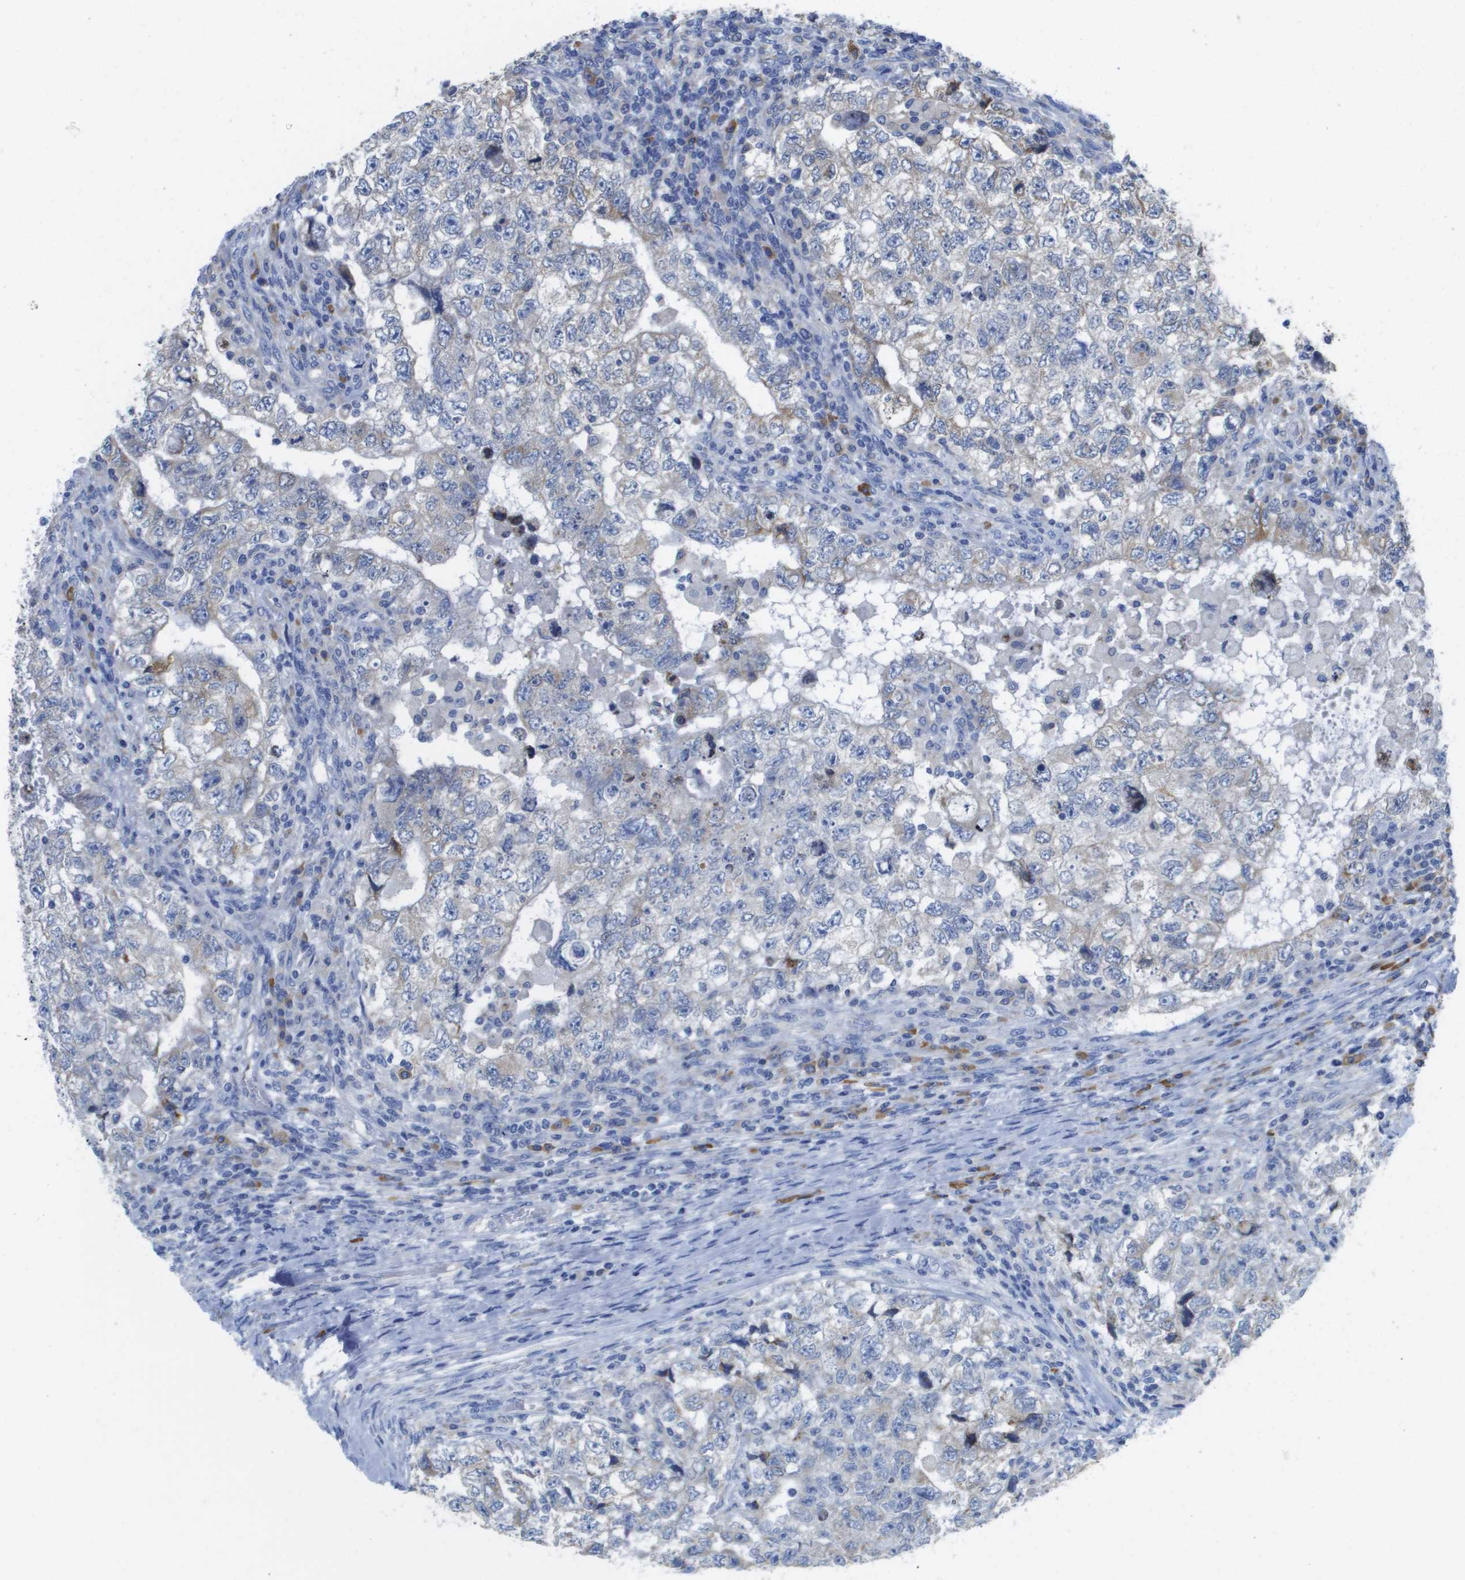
{"staining": {"intensity": "negative", "quantity": "none", "location": "none"}, "tissue": "testis cancer", "cell_type": "Tumor cells", "image_type": "cancer", "snomed": [{"axis": "morphology", "description": "Carcinoma, Embryonal, NOS"}, {"axis": "topography", "description": "Testis"}], "caption": "Immunohistochemical staining of human embryonal carcinoma (testis) displays no significant expression in tumor cells.", "gene": "SDR42E1", "patient": {"sex": "male", "age": 36}}